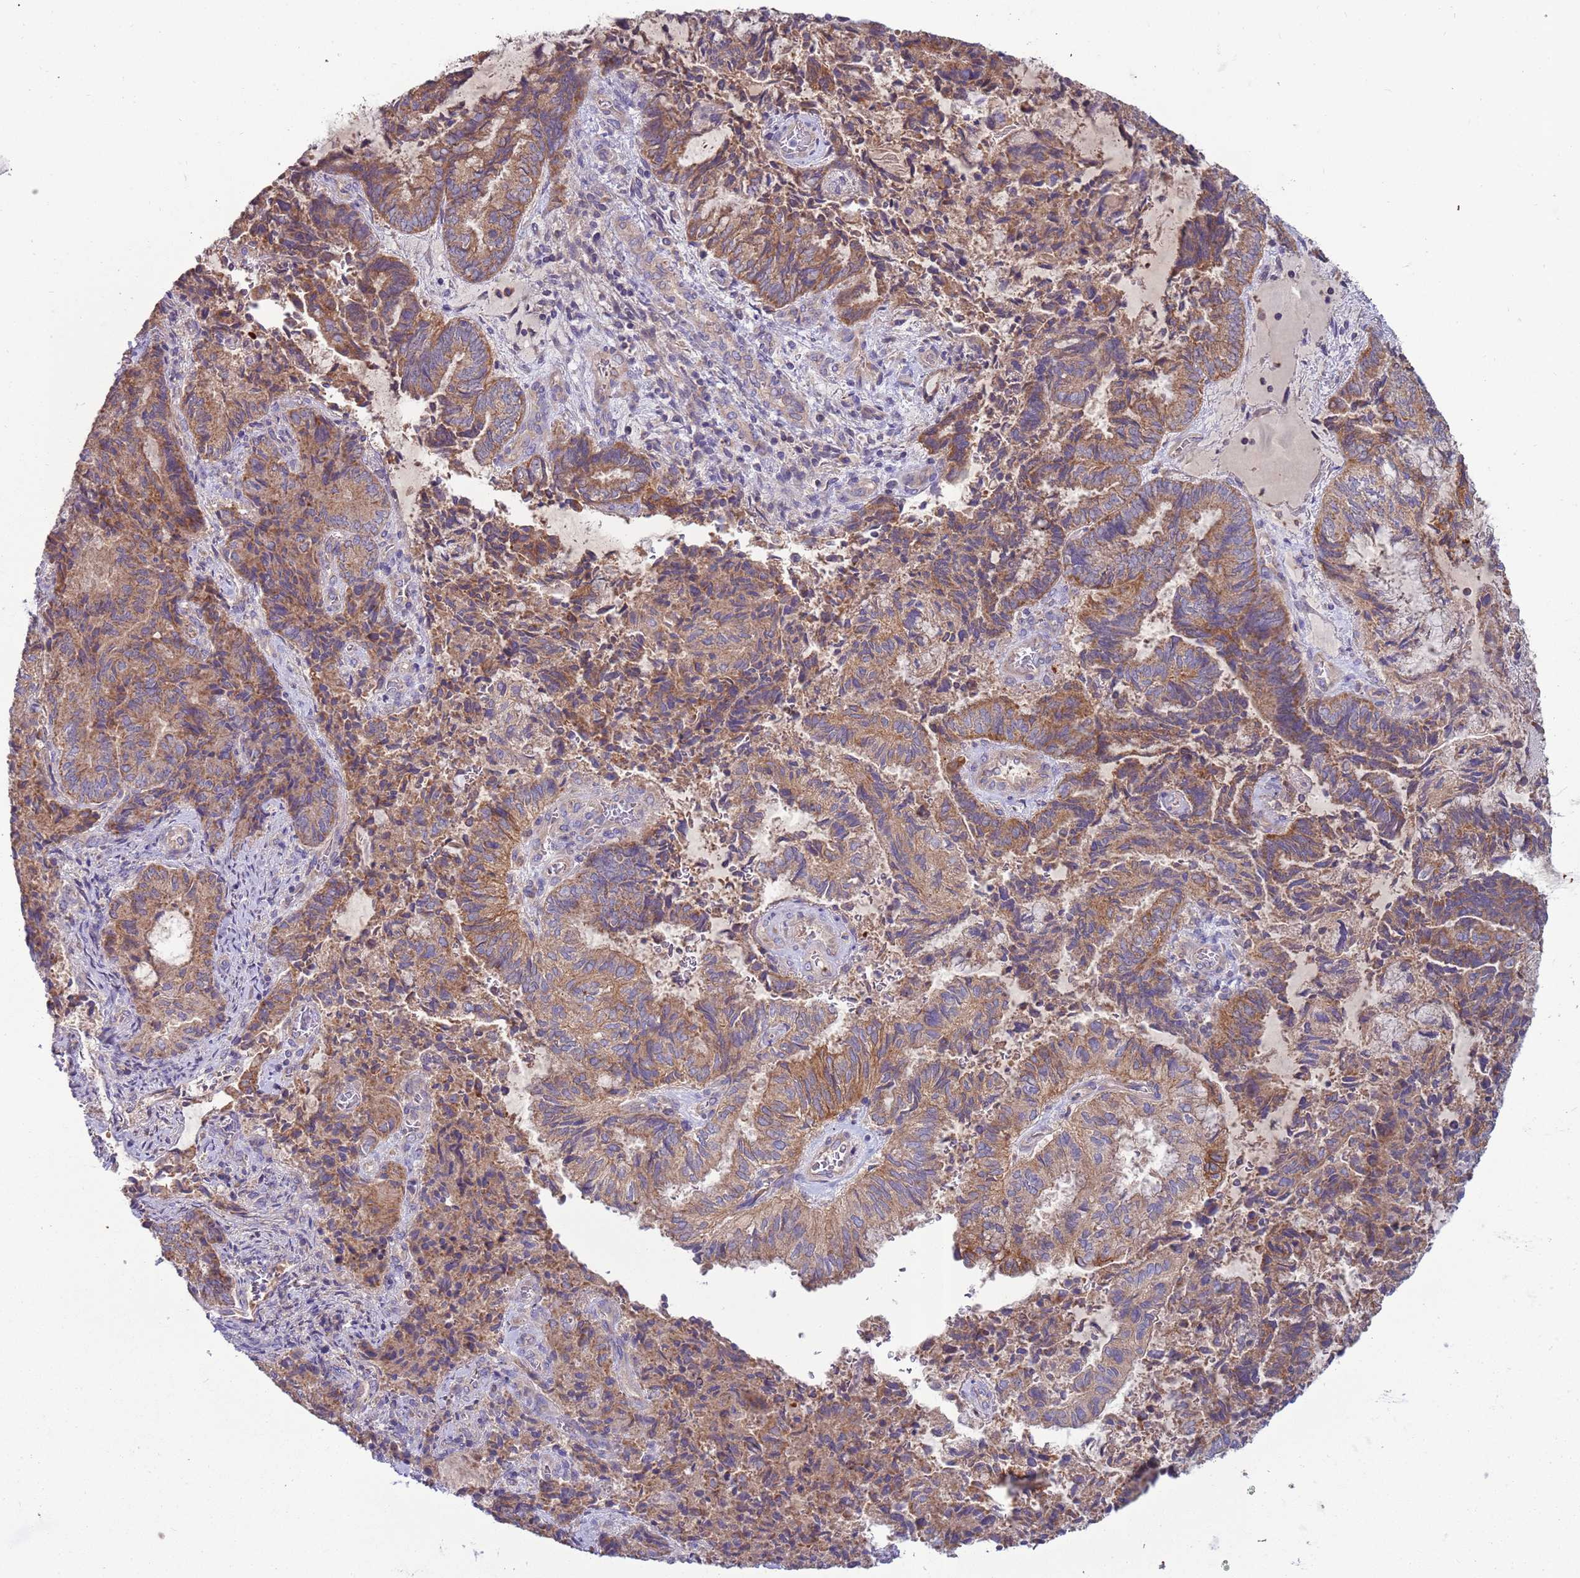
{"staining": {"intensity": "moderate", "quantity": ">75%", "location": "cytoplasmic/membranous"}, "tissue": "endometrial cancer", "cell_type": "Tumor cells", "image_type": "cancer", "snomed": [{"axis": "morphology", "description": "Adenocarcinoma, NOS"}, {"axis": "topography", "description": "Endometrium"}], "caption": "Tumor cells display medium levels of moderate cytoplasmic/membranous positivity in approximately >75% of cells in human endometrial cancer (adenocarcinoma).", "gene": "UQCRQ", "patient": {"sex": "female", "age": 80}}